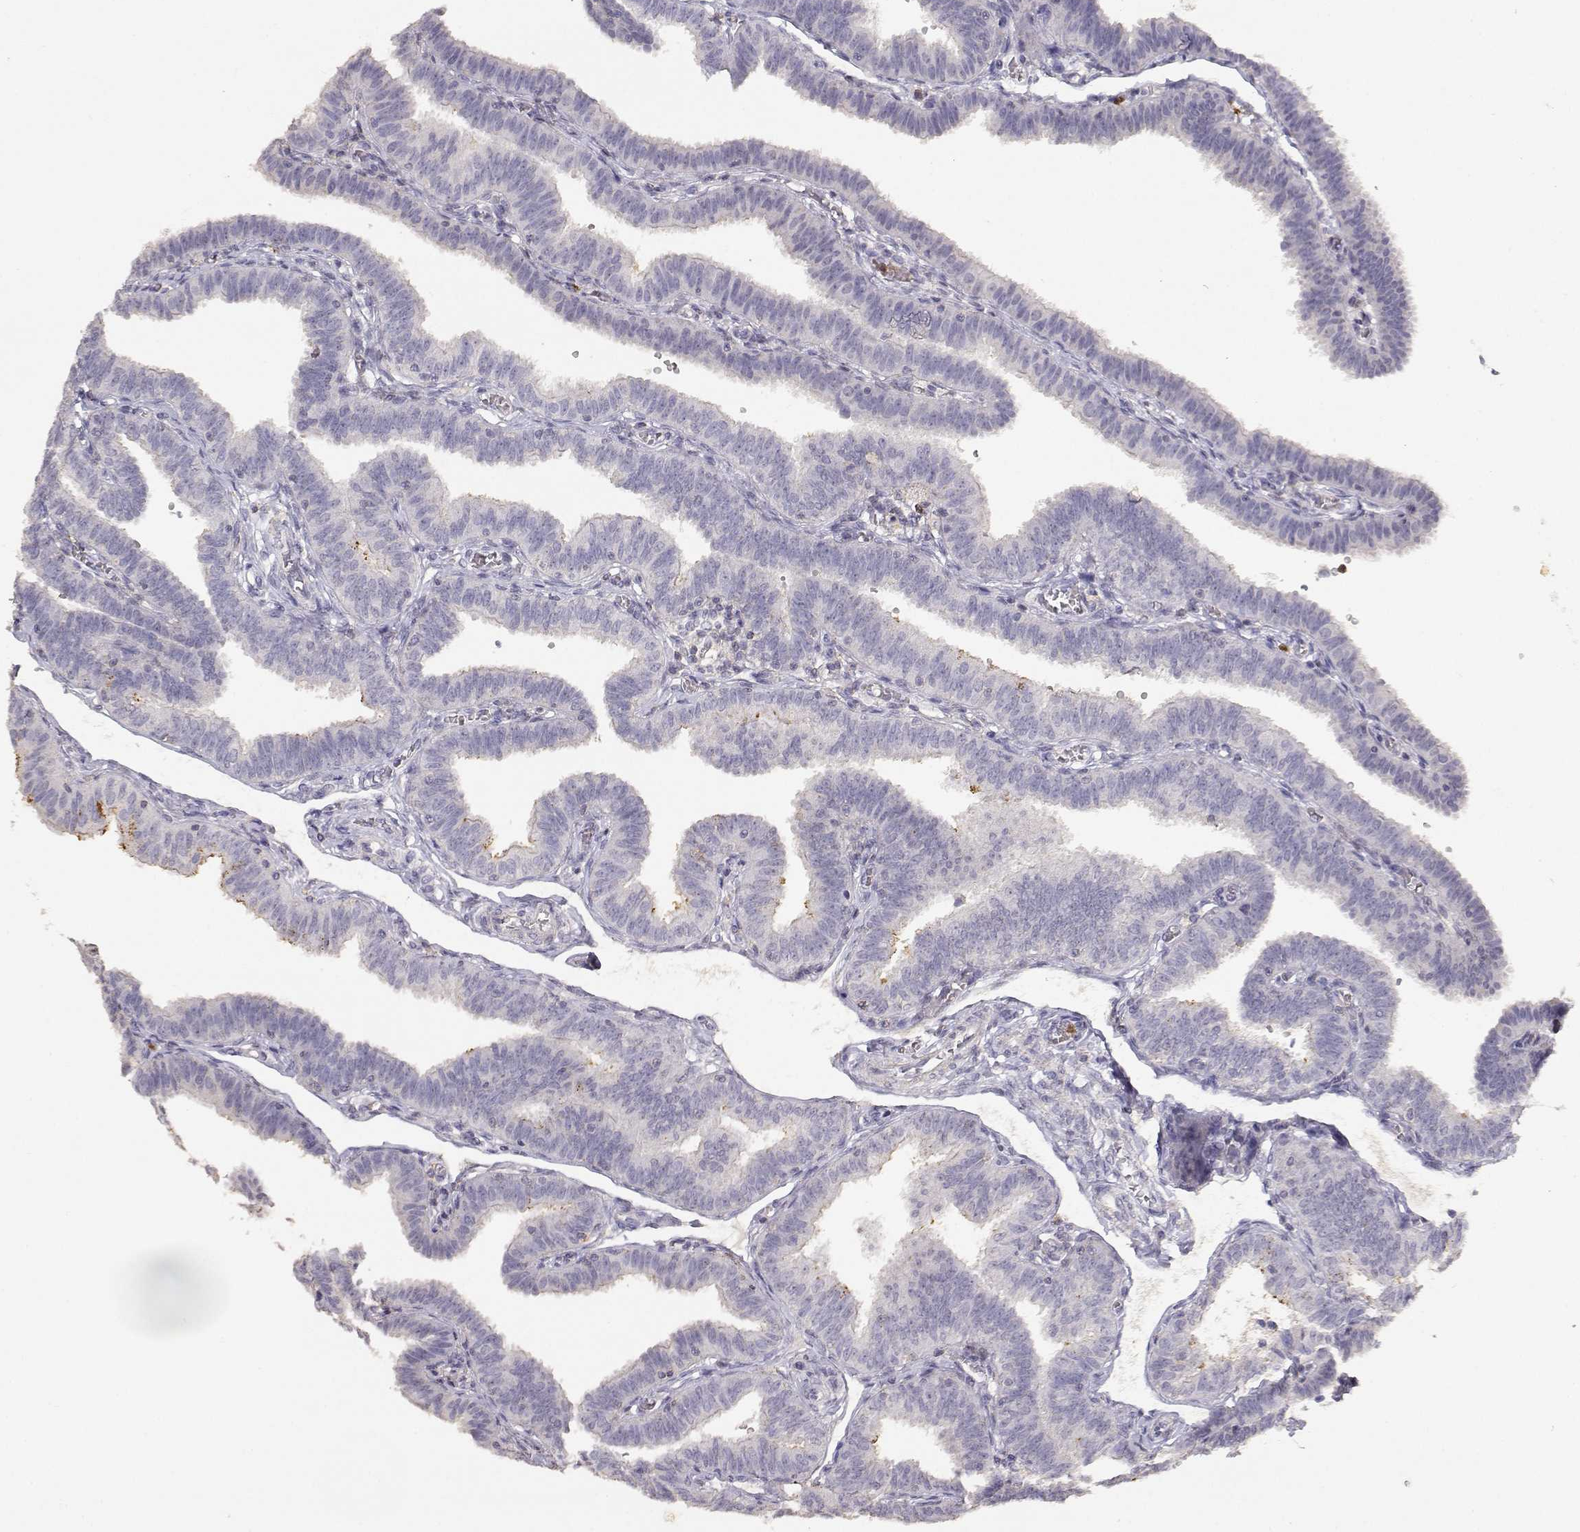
{"staining": {"intensity": "weak", "quantity": "<25%", "location": "cytoplasmic/membranous"}, "tissue": "fallopian tube", "cell_type": "Glandular cells", "image_type": "normal", "snomed": [{"axis": "morphology", "description": "Normal tissue, NOS"}, {"axis": "topography", "description": "Fallopian tube"}], "caption": "Immunohistochemistry image of unremarkable fallopian tube stained for a protein (brown), which shows no expression in glandular cells. (DAB immunohistochemistry (IHC) visualized using brightfield microscopy, high magnification).", "gene": "TNFRSF10C", "patient": {"sex": "female", "age": 25}}